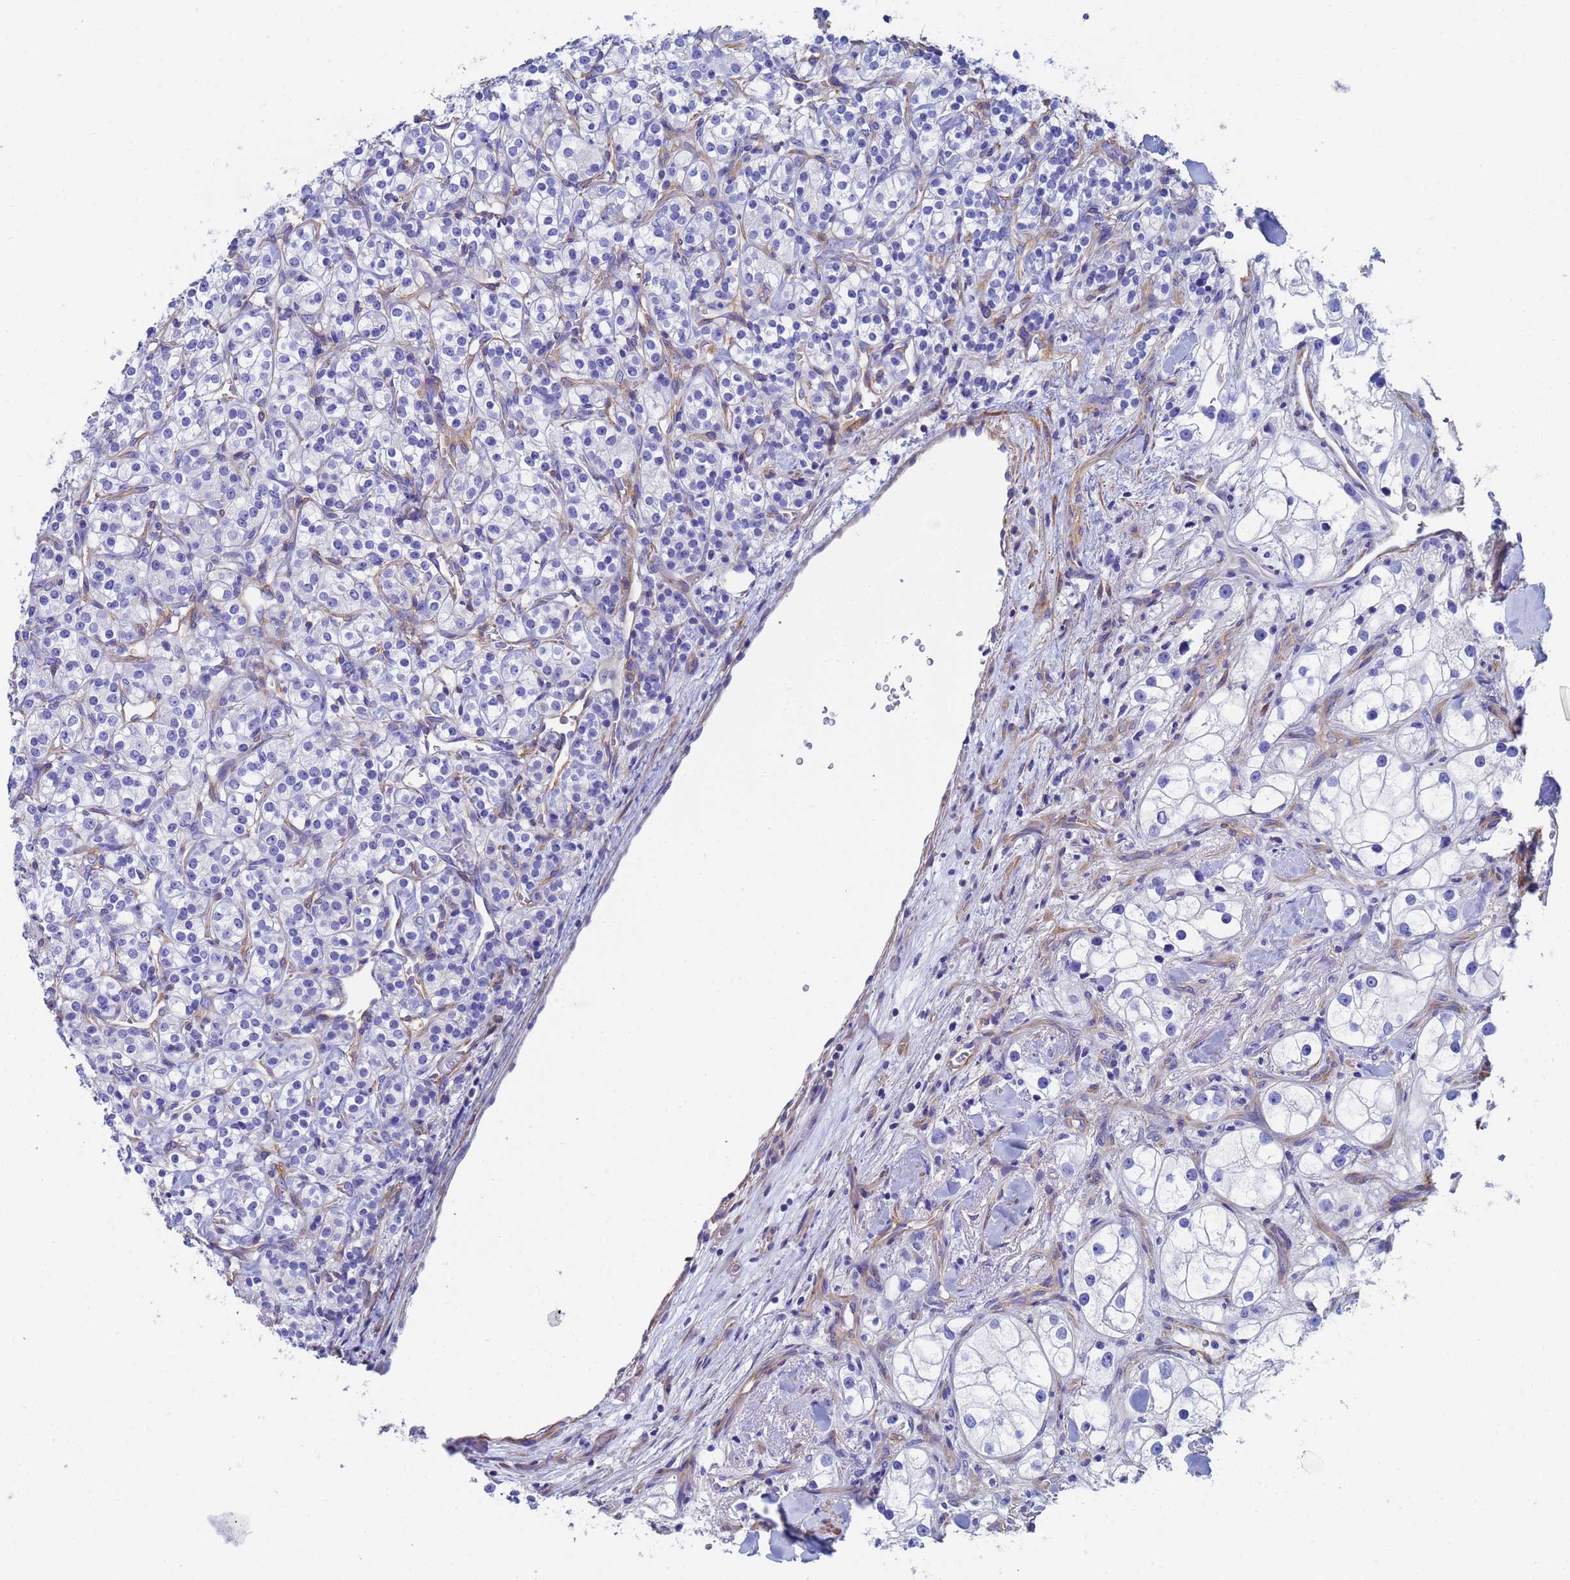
{"staining": {"intensity": "negative", "quantity": "none", "location": "none"}, "tissue": "renal cancer", "cell_type": "Tumor cells", "image_type": "cancer", "snomed": [{"axis": "morphology", "description": "Adenocarcinoma, NOS"}, {"axis": "topography", "description": "Kidney"}], "caption": "High power microscopy histopathology image of an IHC micrograph of renal adenocarcinoma, revealing no significant expression in tumor cells.", "gene": "CST4", "patient": {"sex": "male", "age": 77}}